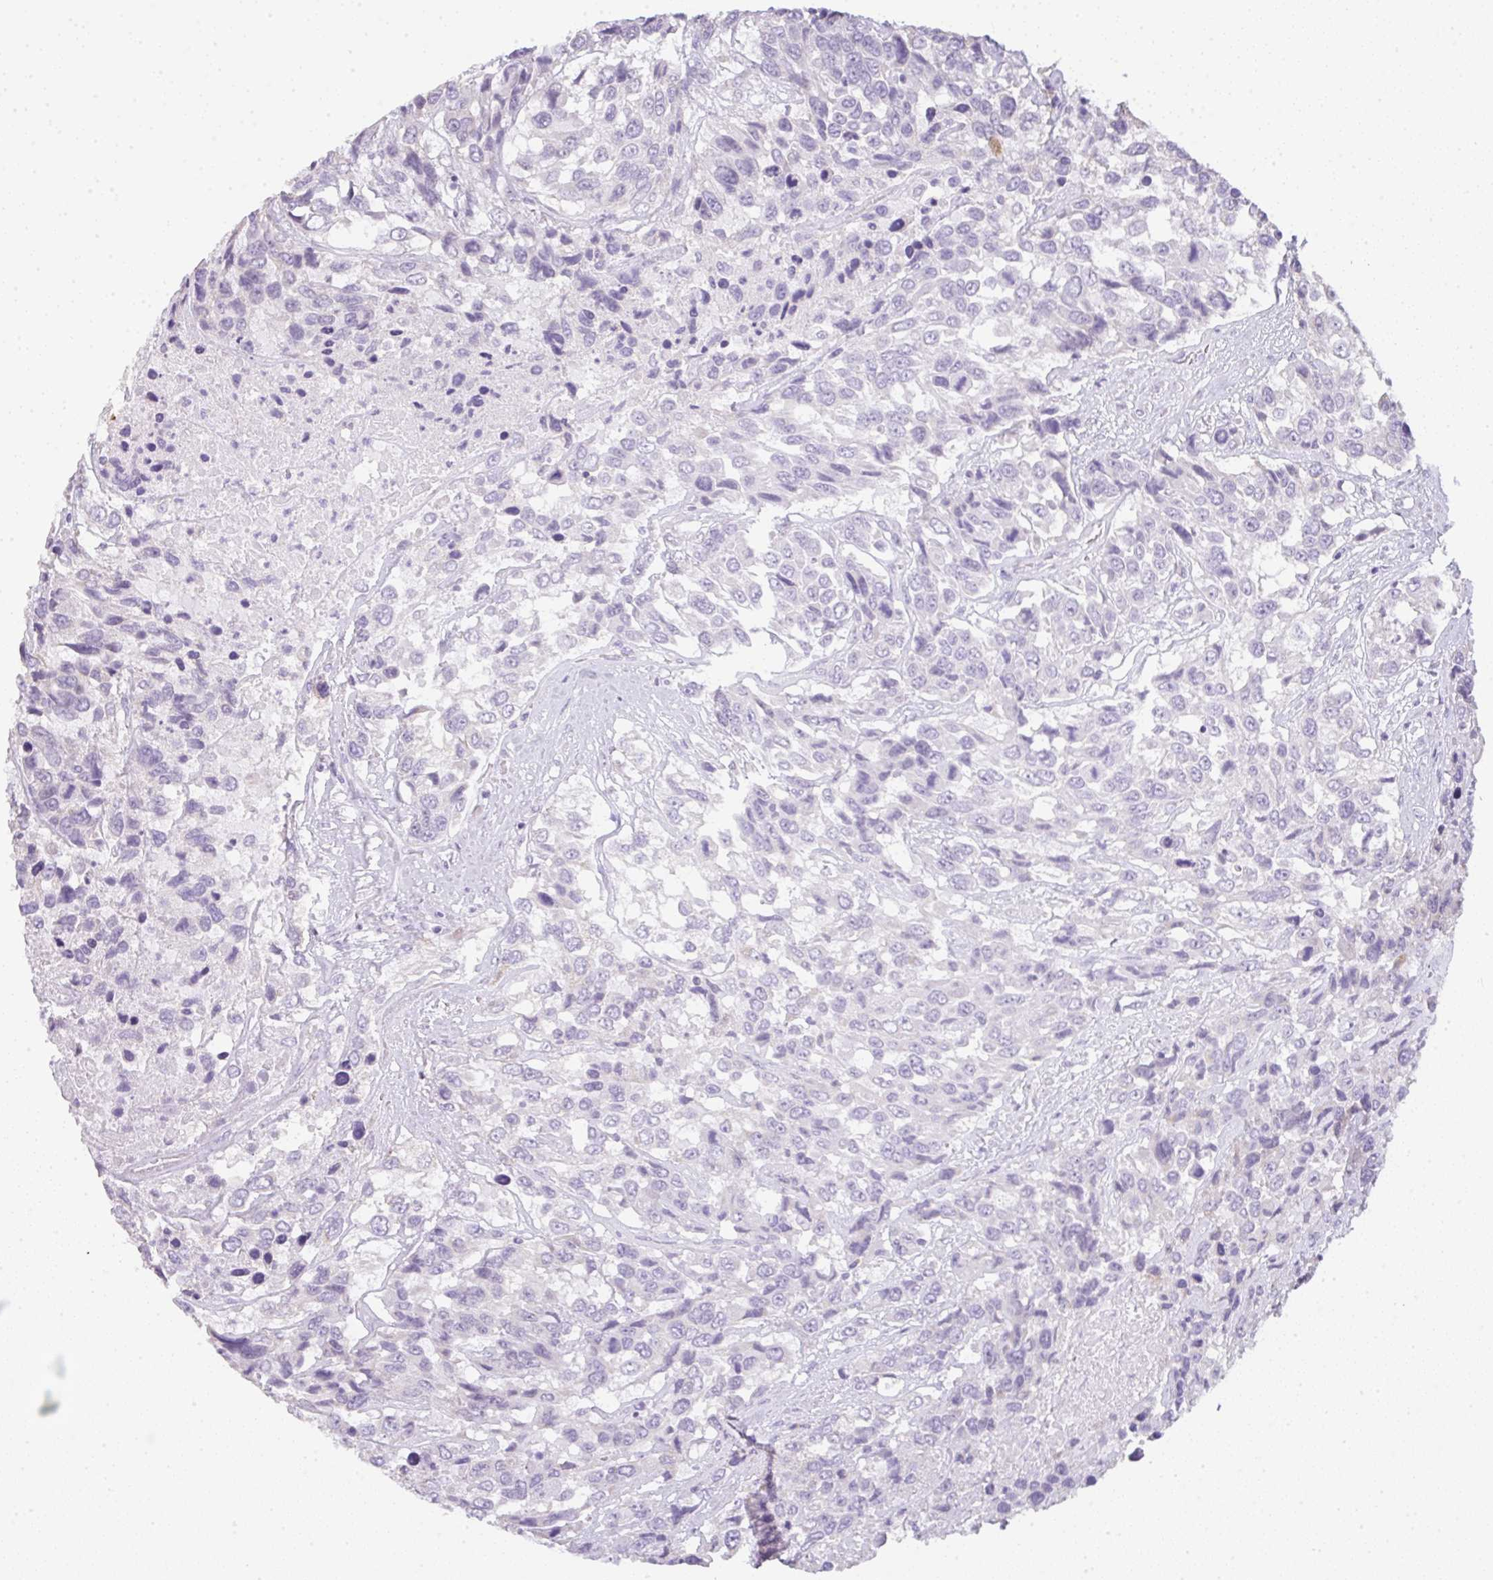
{"staining": {"intensity": "negative", "quantity": "none", "location": "none"}, "tissue": "urothelial cancer", "cell_type": "Tumor cells", "image_type": "cancer", "snomed": [{"axis": "morphology", "description": "Urothelial carcinoma, High grade"}, {"axis": "topography", "description": "Urinary bladder"}], "caption": "This is an IHC micrograph of urothelial cancer. There is no staining in tumor cells.", "gene": "LPAR4", "patient": {"sex": "female", "age": 70}}